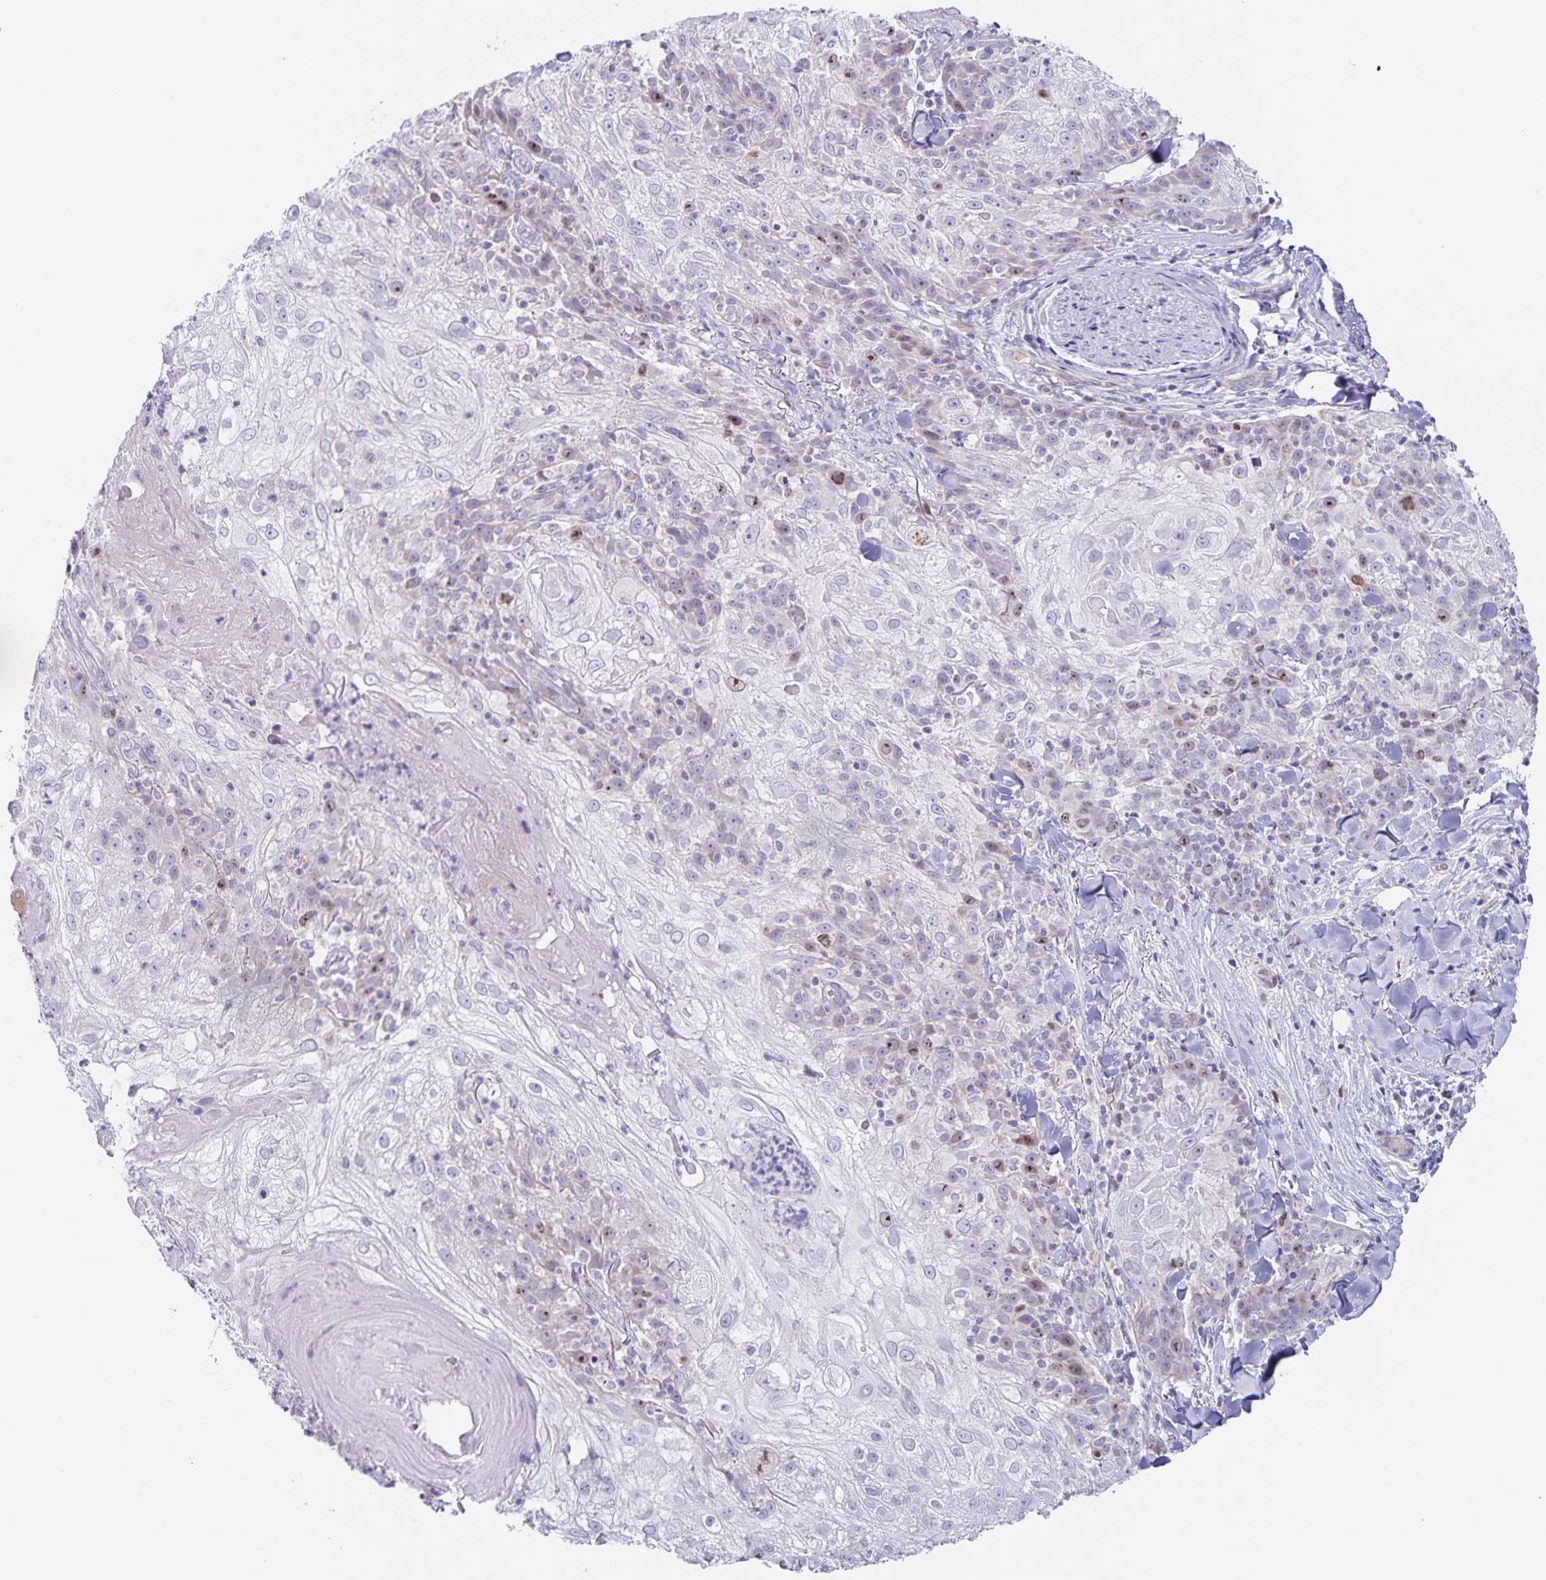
{"staining": {"intensity": "weak", "quantity": "<25%", "location": "nuclear"}, "tissue": "skin cancer", "cell_type": "Tumor cells", "image_type": "cancer", "snomed": [{"axis": "morphology", "description": "Normal tissue, NOS"}, {"axis": "morphology", "description": "Squamous cell carcinoma, NOS"}, {"axis": "topography", "description": "Skin"}], "caption": "Immunohistochemistry (IHC) photomicrograph of skin squamous cell carcinoma stained for a protein (brown), which demonstrates no staining in tumor cells.", "gene": "CENPH", "patient": {"sex": "female", "age": 83}}